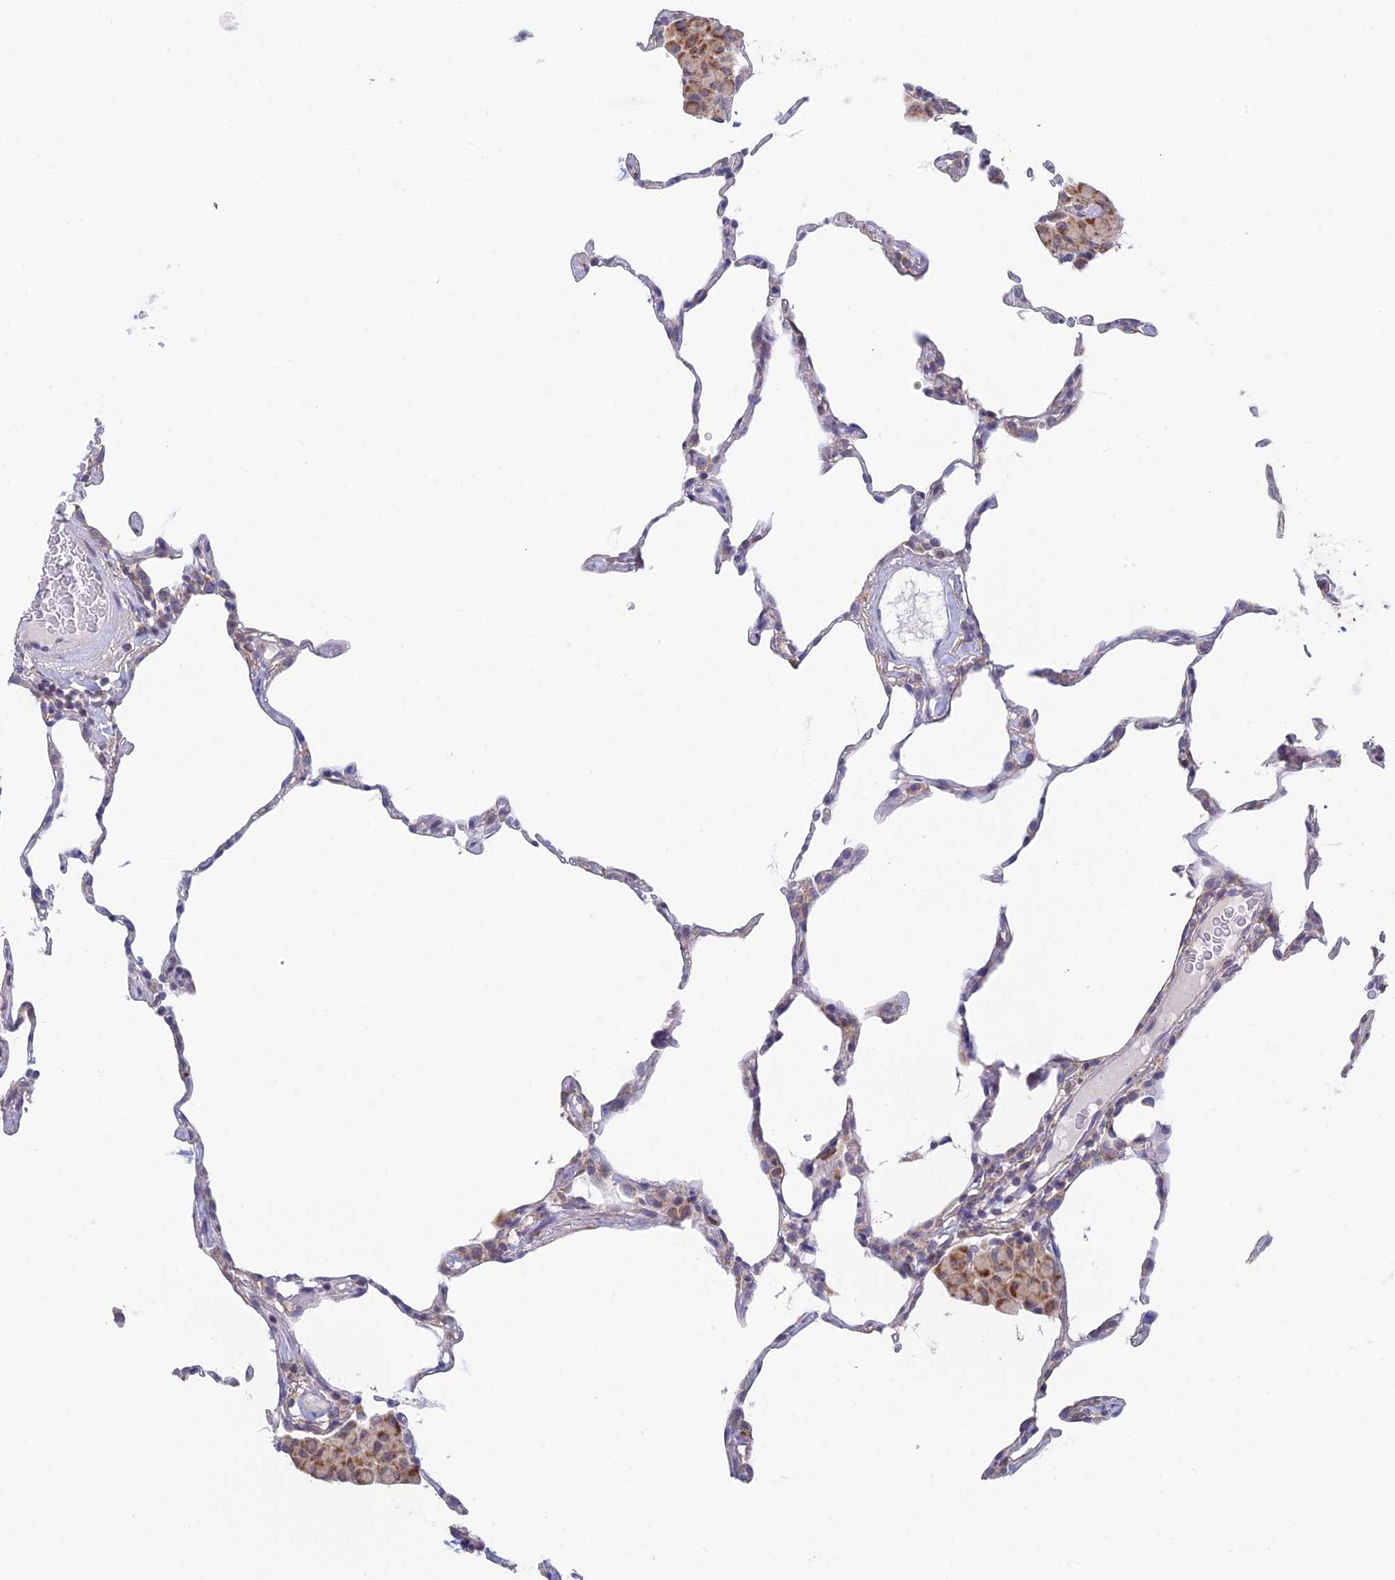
{"staining": {"intensity": "negative", "quantity": "none", "location": "none"}, "tissue": "lung", "cell_type": "Alveolar cells", "image_type": "normal", "snomed": [{"axis": "morphology", "description": "Normal tissue, NOS"}, {"axis": "topography", "description": "Lung"}], "caption": "DAB immunohistochemical staining of unremarkable lung demonstrates no significant staining in alveolar cells. (DAB immunohistochemistry (IHC), high magnification).", "gene": "REXO5", "patient": {"sex": "female", "age": 57}}